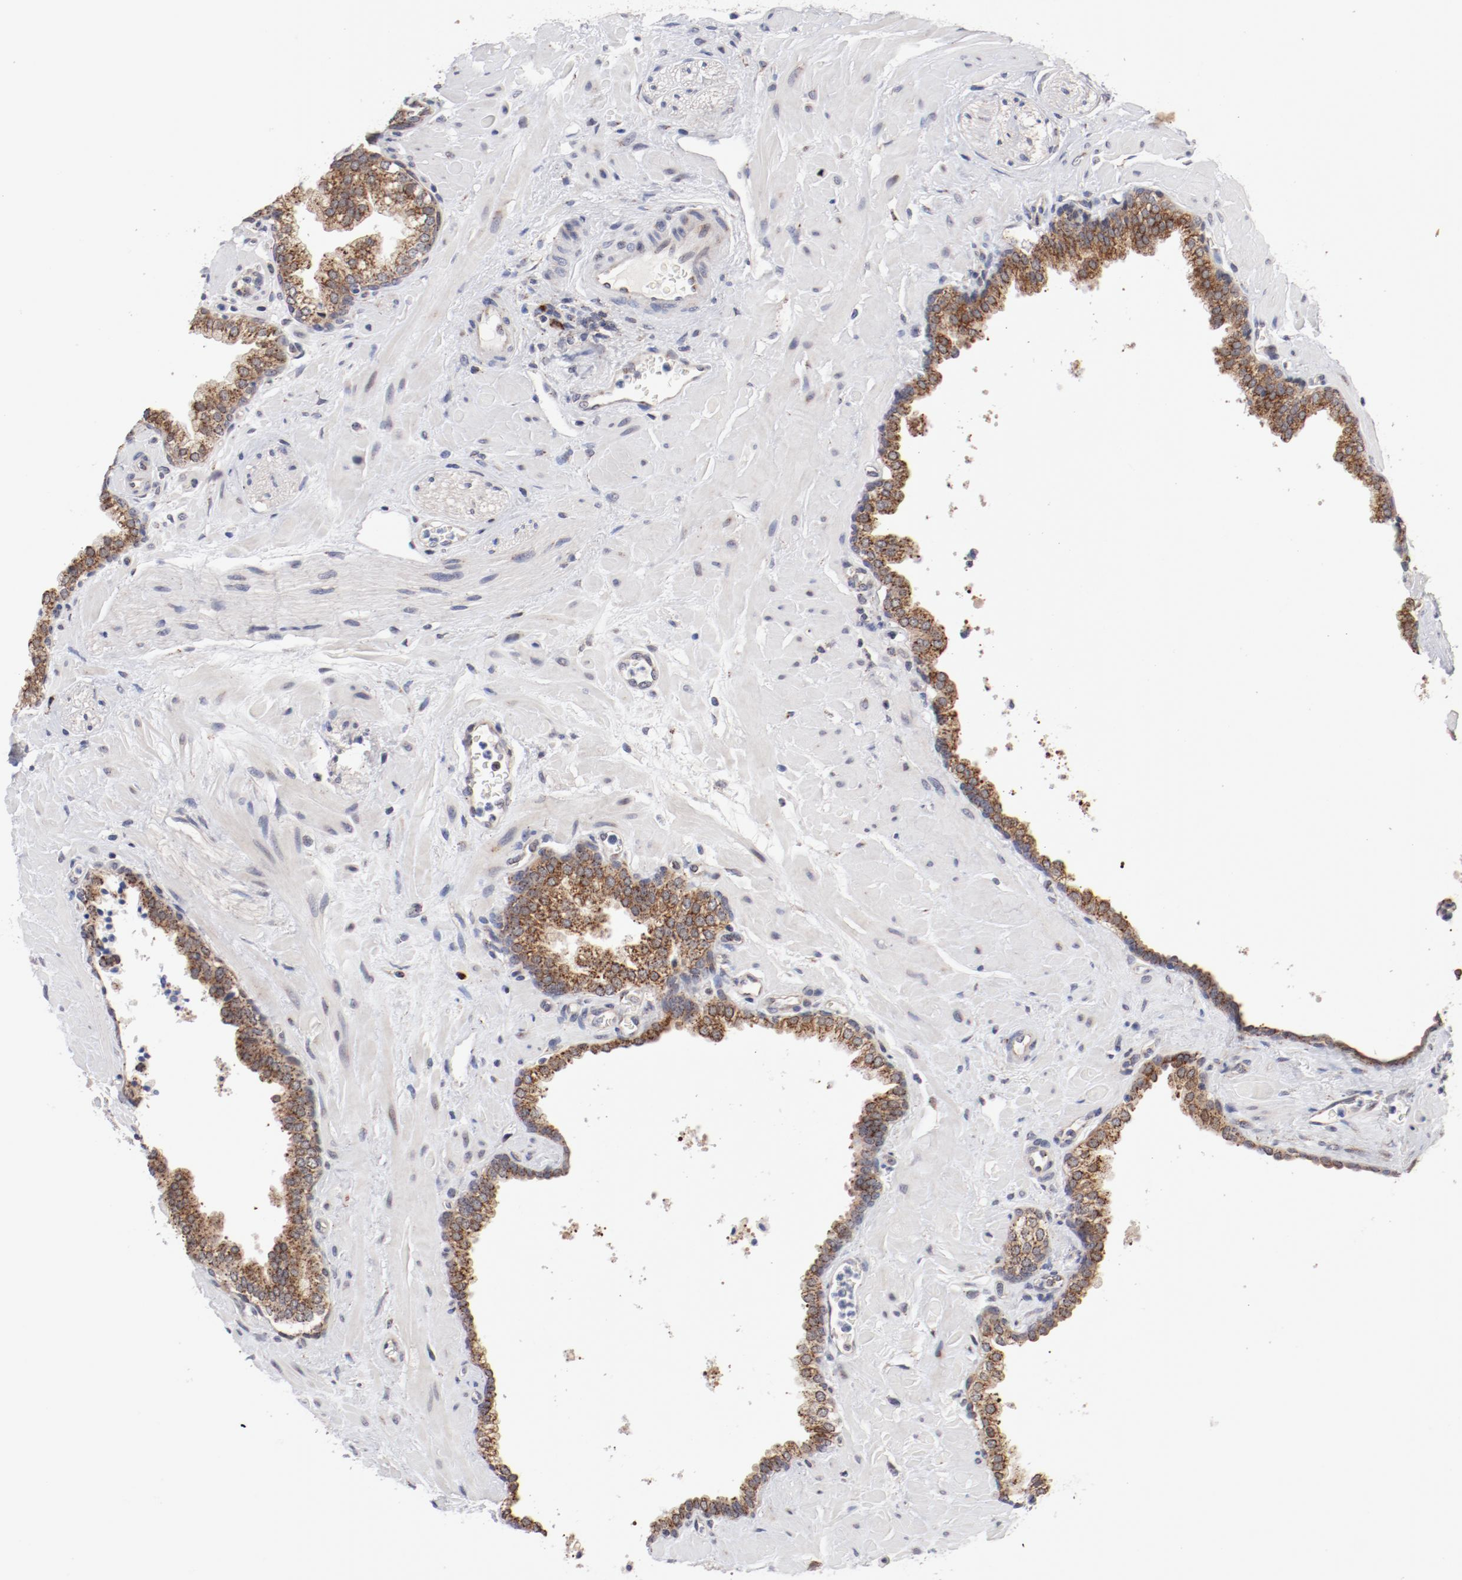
{"staining": {"intensity": "moderate", "quantity": ">75%", "location": "cytoplasmic/membranous"}, "tissue": "prostate", "cell_type": "Glandular cells", "image_type": "normal", "snomed": [{"axis": "morphology", "description": "Normal tissue, NOS"}, {"axis": "topography", "description": "Prostate"}], "caption": "A photomicrograph of prostate stained for a protein exhibits moderate cytoplasmic/membranous brown staining in glandular cells.", "gene": "RPL12", "patient": {"sex": "male", "age": 60}}